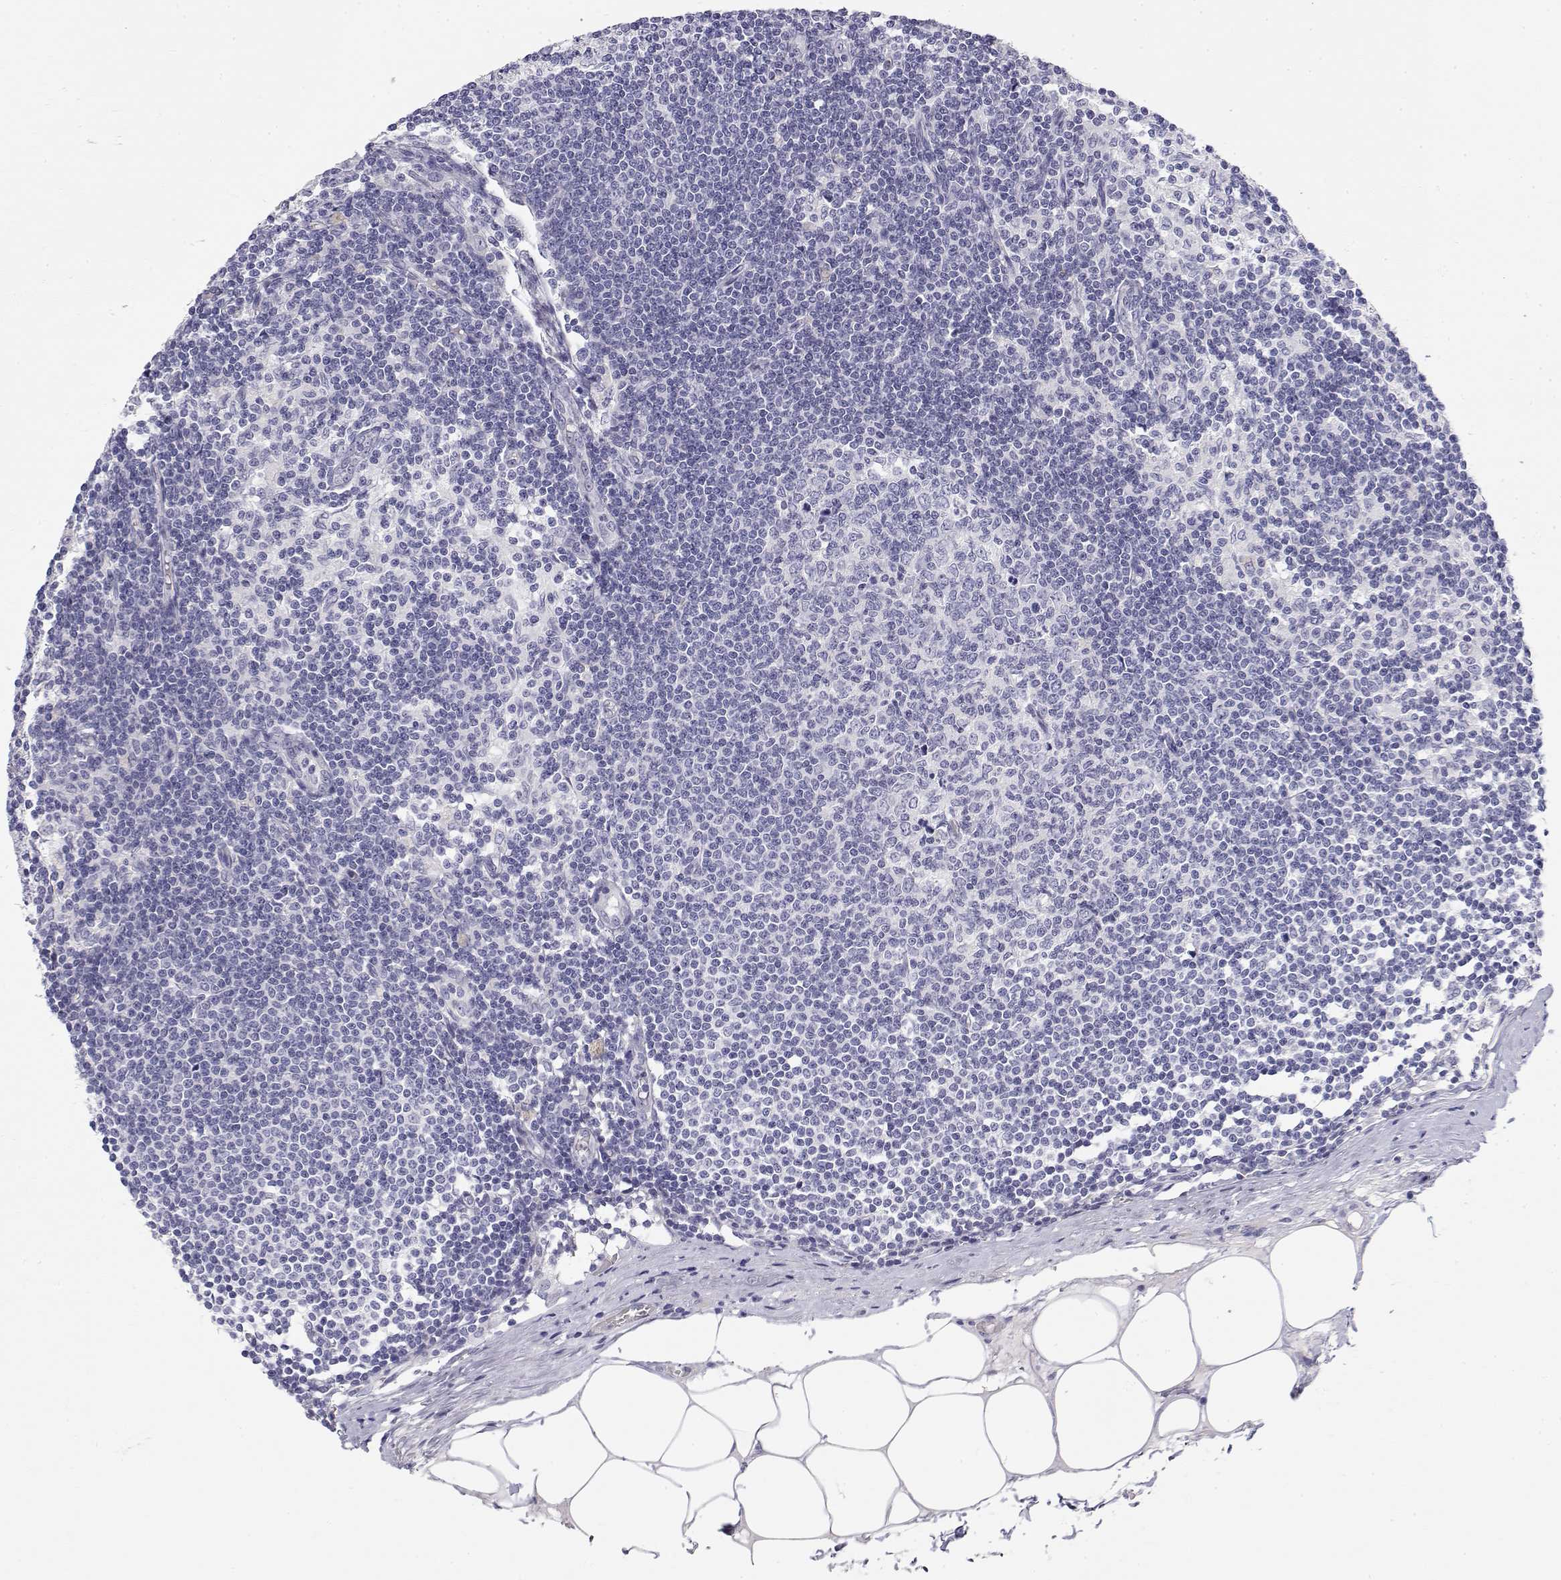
{"staining": {"intensity": "negative", "quantity": "none", "location": "none"}, "tissue": "lymph node", "cell_type": "Germinal center cells", "image_type": "normal", "snomed": [{"axis": "morphology", "description": "Normal tissue, NOS"}, {"axis": "topography", "description": "Lymph node"}], "caption": "The micrograph demonstrates no staining of germinal center cells in unremarkable lymph node.", "gene": "MISP", "patient": {"sex": "female", "age": 69}}